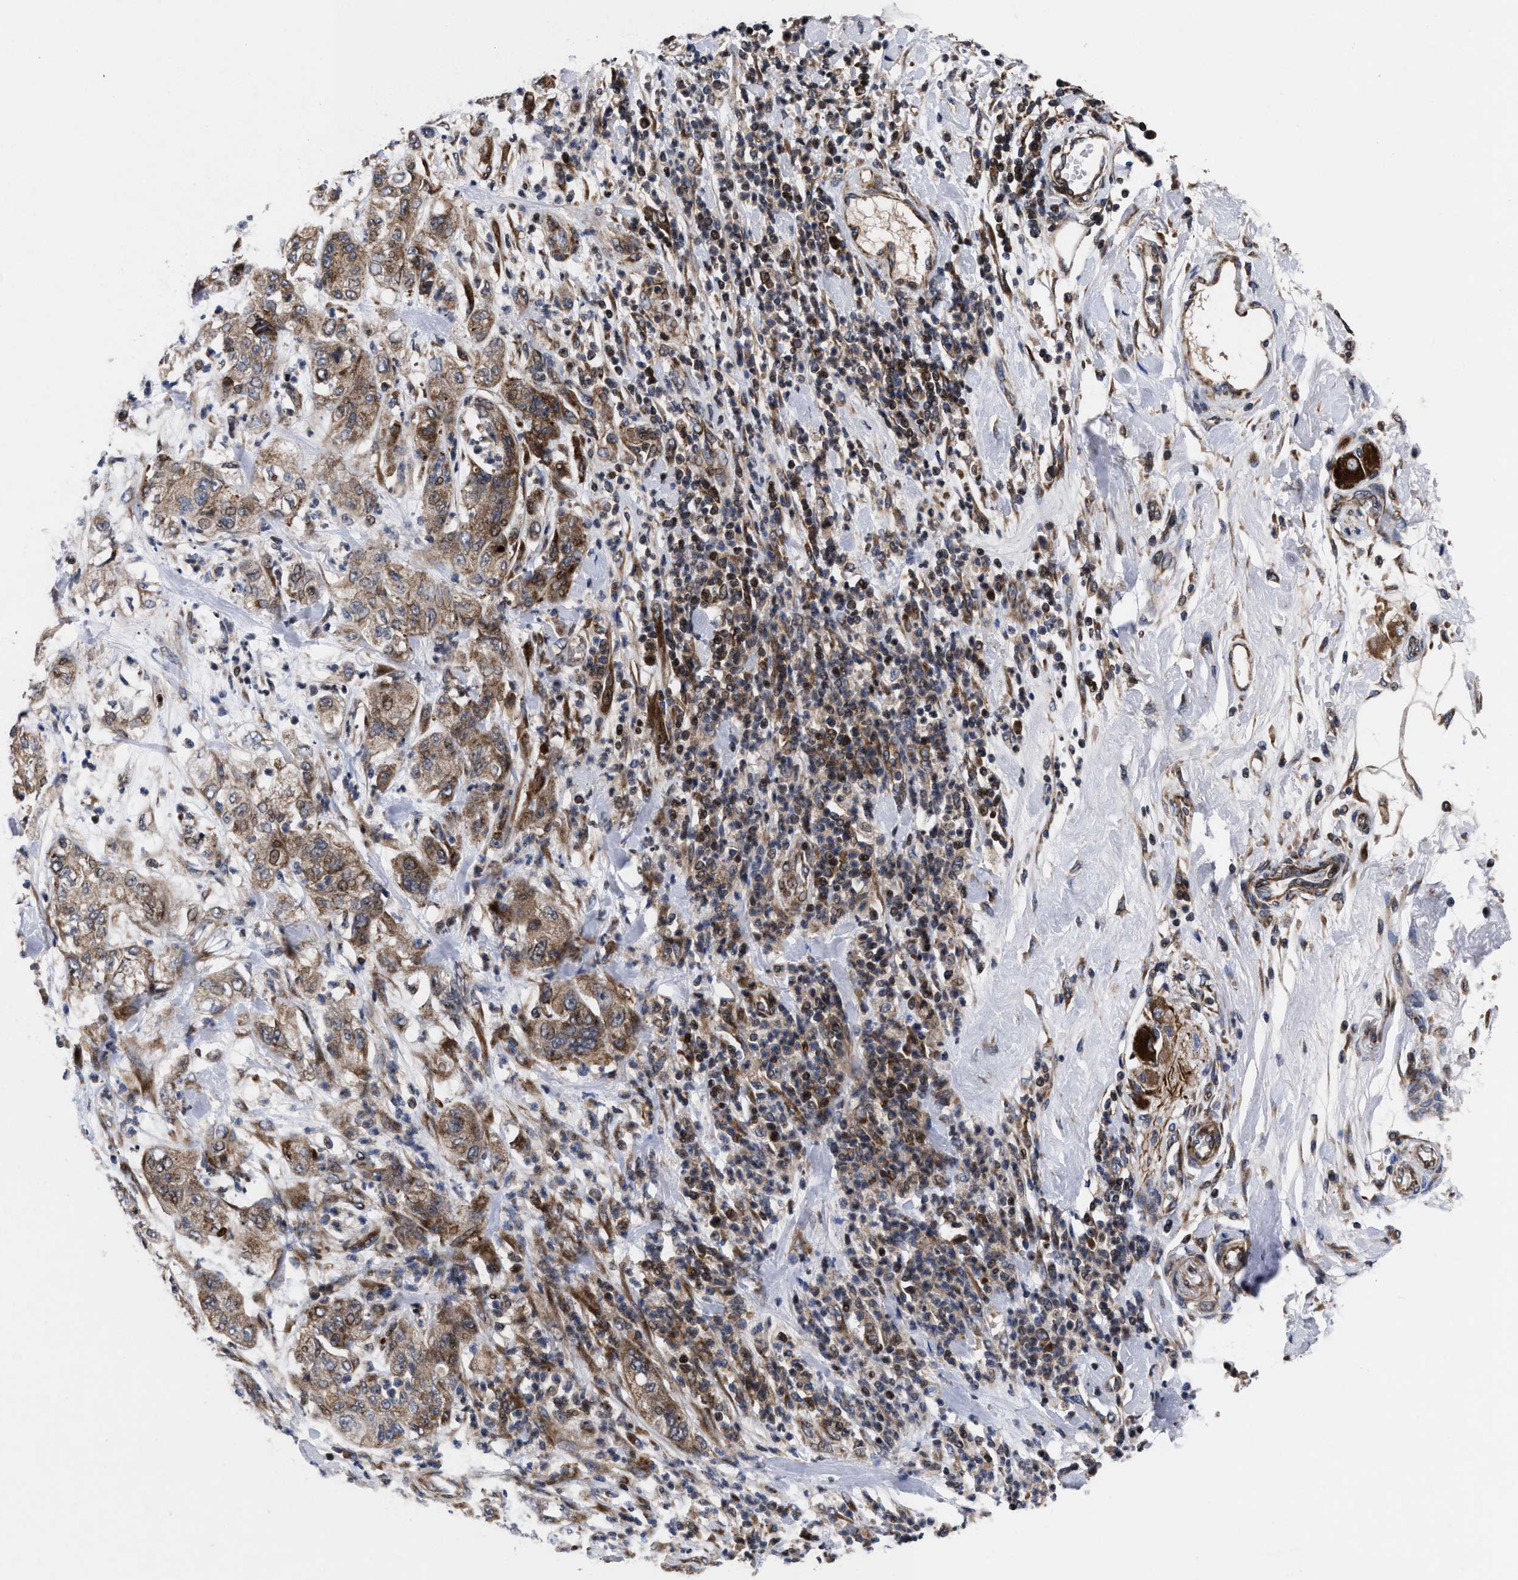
{"staining": {"intensity": "moderate", "quantity": ">75%", "location": "cytoplasmic/membranous"}, "tissue": "pancreatic cancer", "cell_type": "Tumor cells", "image_type": "cancer", "snomed": [{"axis": "morphology", "description": "Adenocarcinoma, NOS"}, {"axis": "topography", "description": "Pancreas"}], "caption": "Brown immunohistochemical staining in human pancreatic cancer (adenocarcinoma) displays moderate cytoplasmic/membranous expression in approximately >75% of tumor cells.", "gene": "MRPL50", "patient": {"sex": "female", "age": 78}}